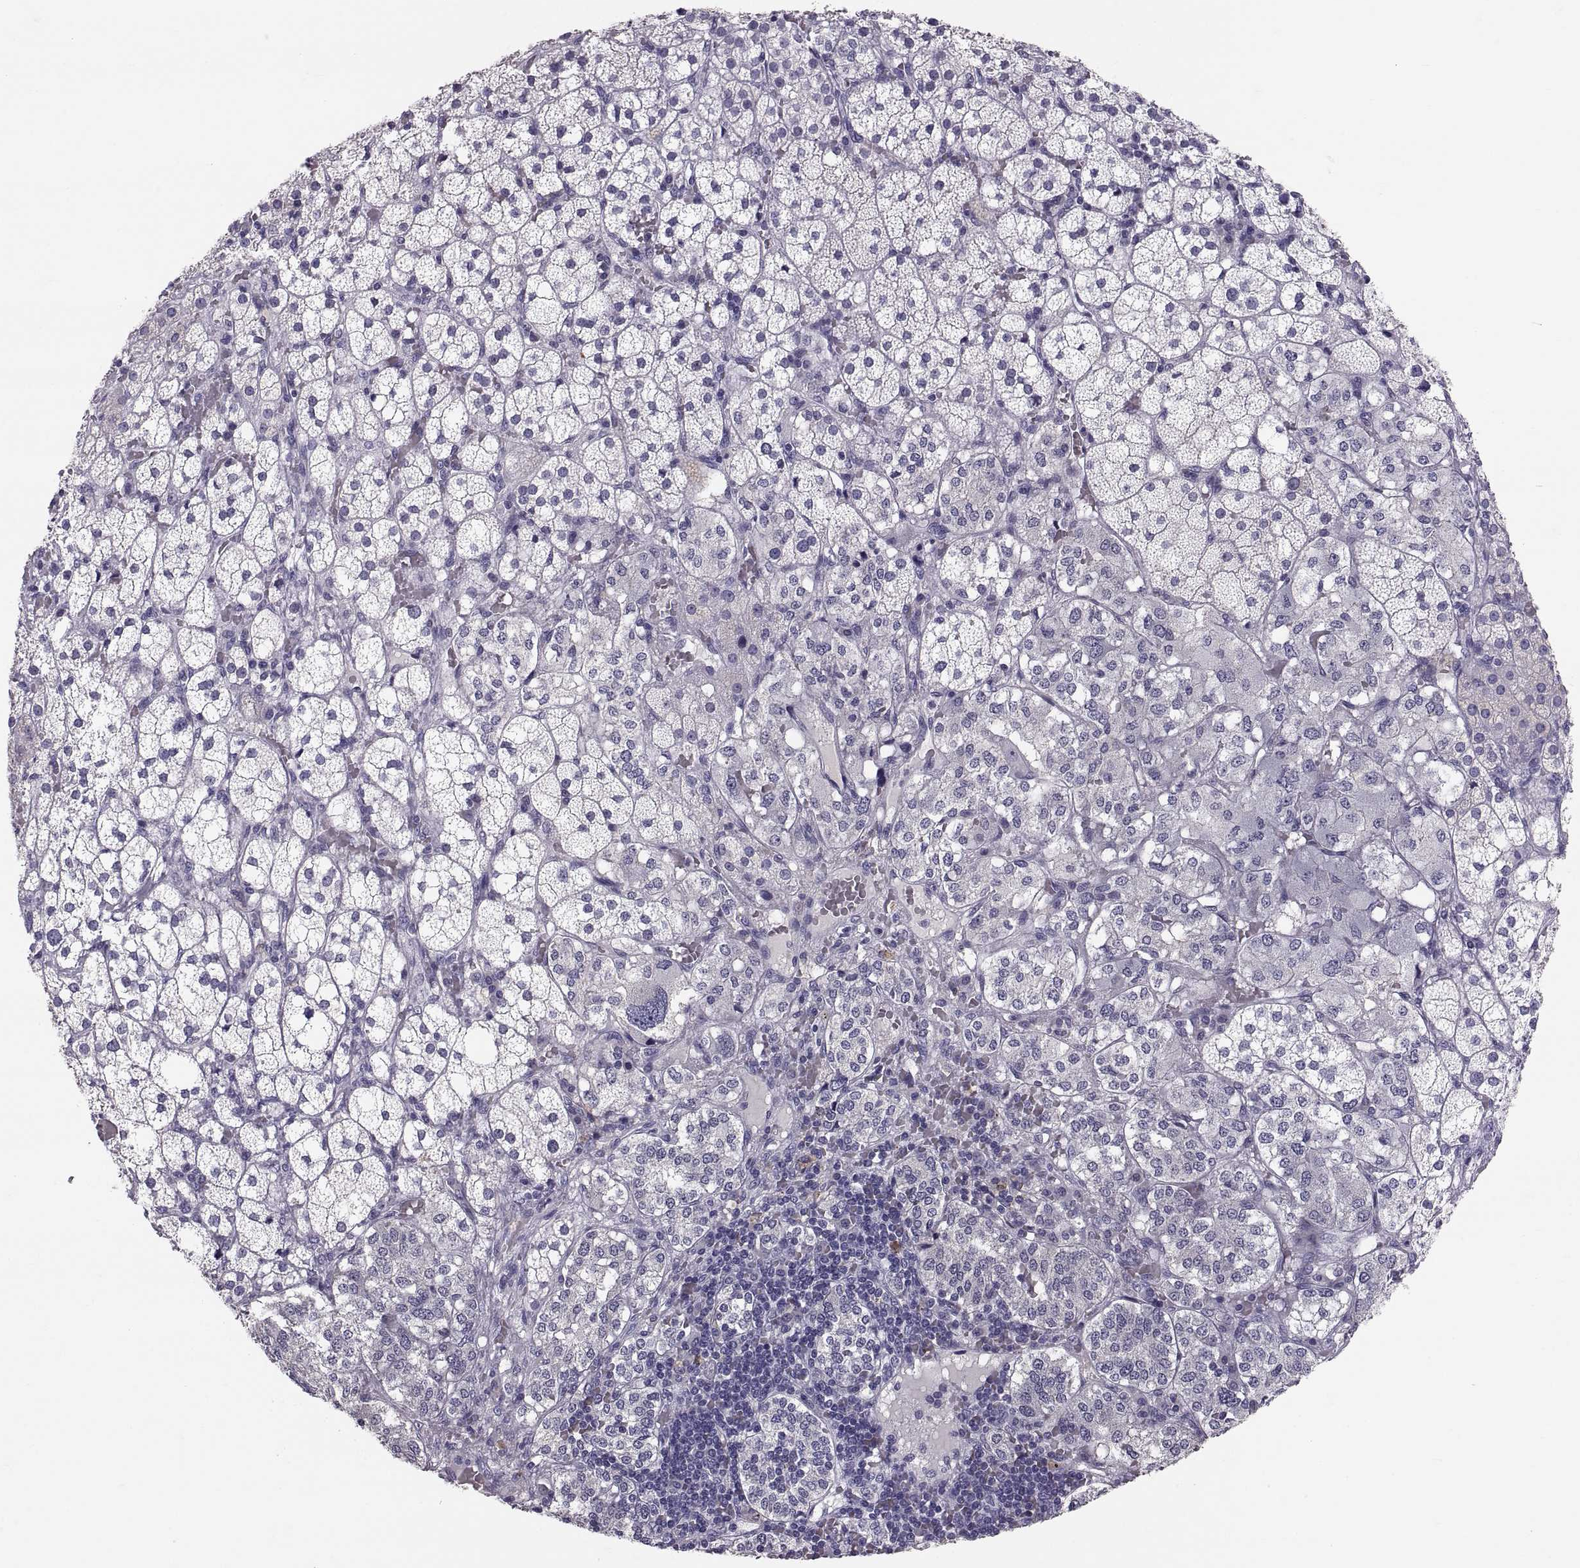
{"staining": {"intensity": "negative", "quantity": "none", "location": "none"}, "tissue": "adrenal gland", "cell_type": "Glandular cells", "image_type": "normal", "snomed": [{"axis": "morphology", "description": "Normal tissue, NOS"}, {"axis": "topography", "description": "Adrenal gland"}], "caption": "Immunohistochemistry (IHC) image of benign human adrenal gland stained for a protein (brown), which exhibits no positivity in glandular cells.", "gene": "PTN", "patient": {"sex": "male", "age": 53}}